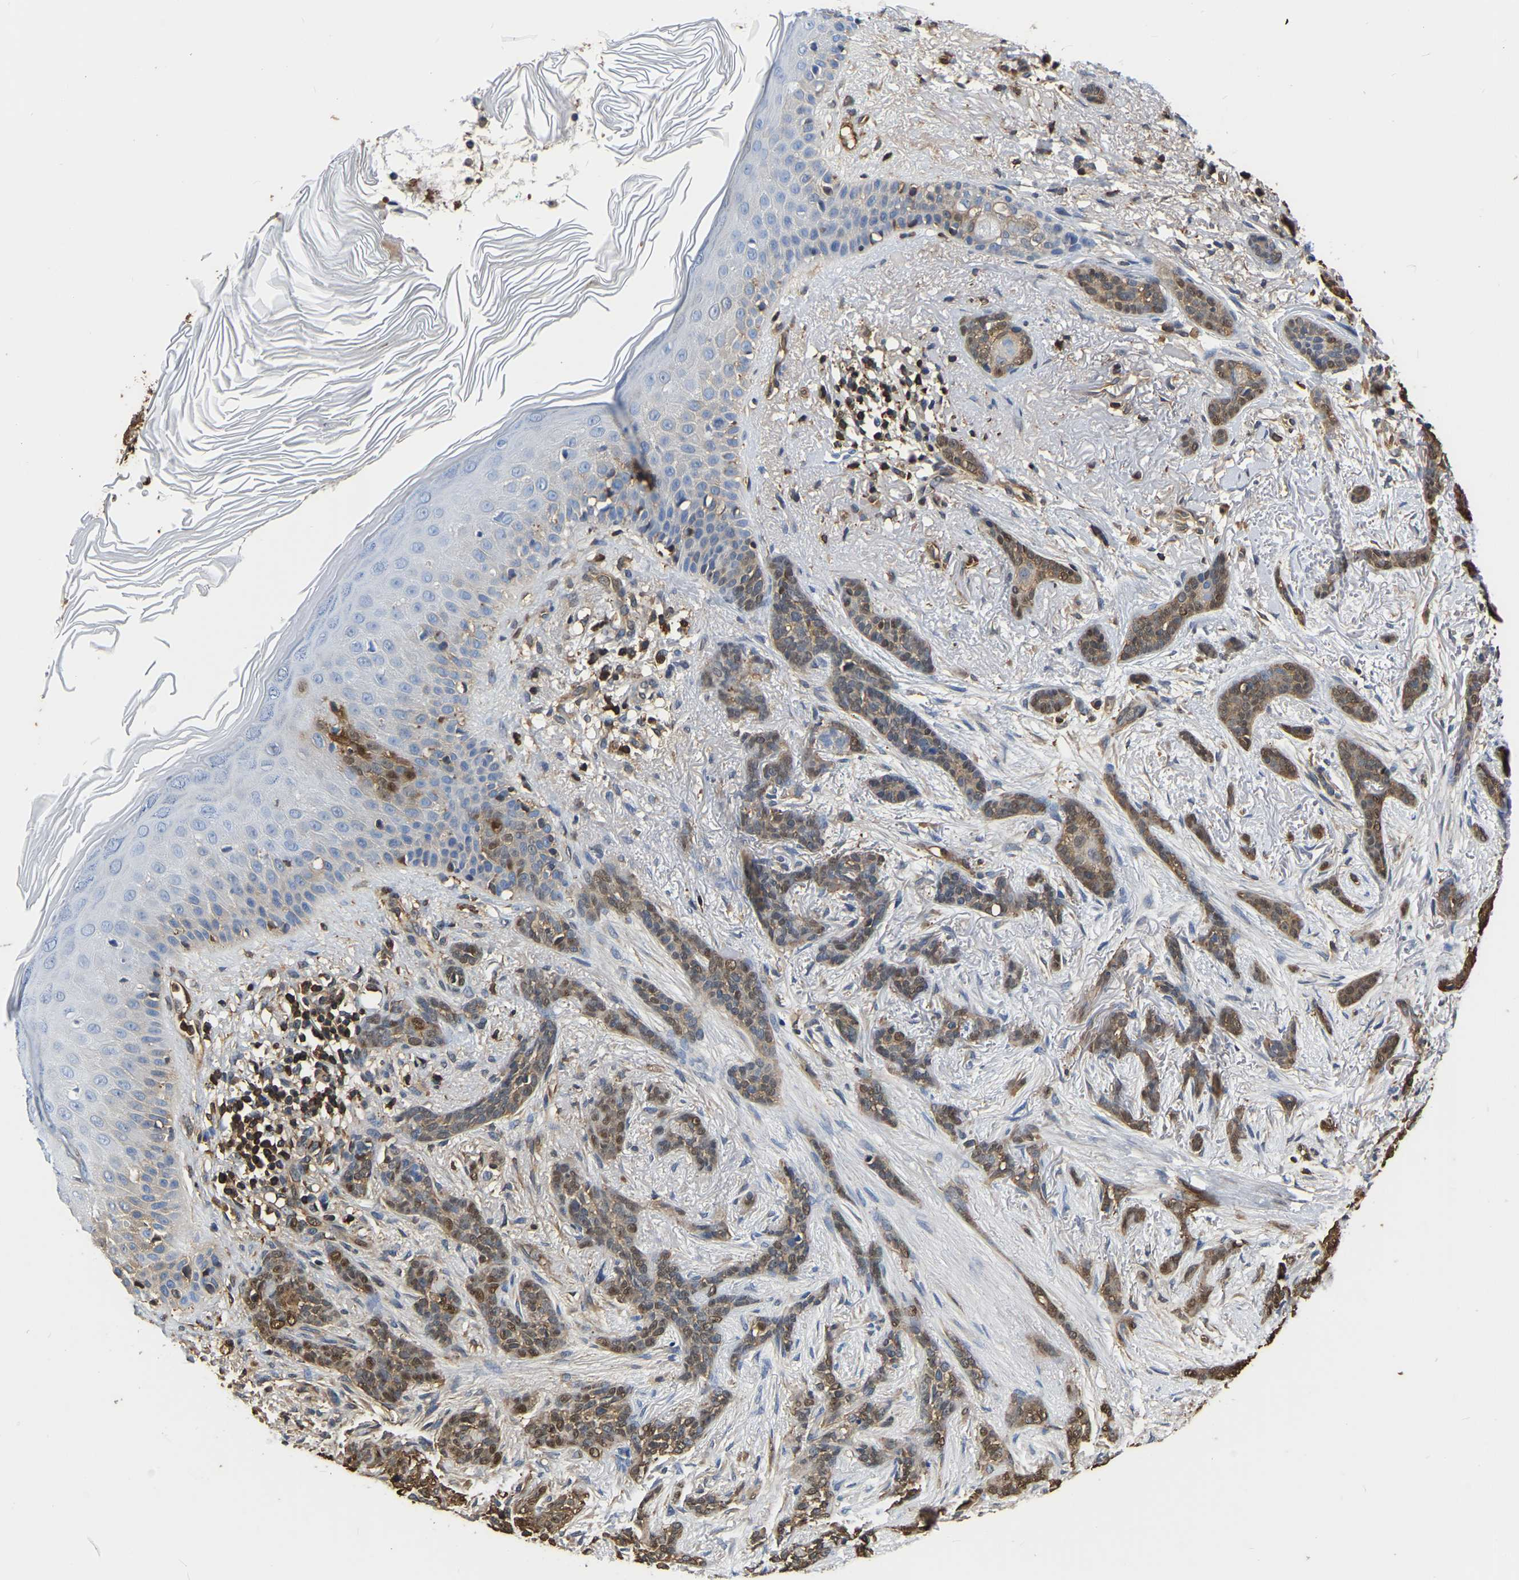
{"staining": {"intensity": "moderate", "quantity": ">75%", "location": "cytoplasmic/membranous"}, "tissue": "skin cancer", "cell_type": "Tumor cells", "image_type": "cancer", "snomed": [{"axis": "morphology", "description": "Basal cell carcinoma"}, {"axis": "morphology", "description": "Adnexal tumor, benign"}, {"axis": "topography", "description": "Skin"}], "caption": "Skin cancer tissue exhibits moderate cytoplasmic/membranous staining in approximately >75% of tumor cells", "gene": "LDHB", "patient": {"sex": "female", "age": 42}}